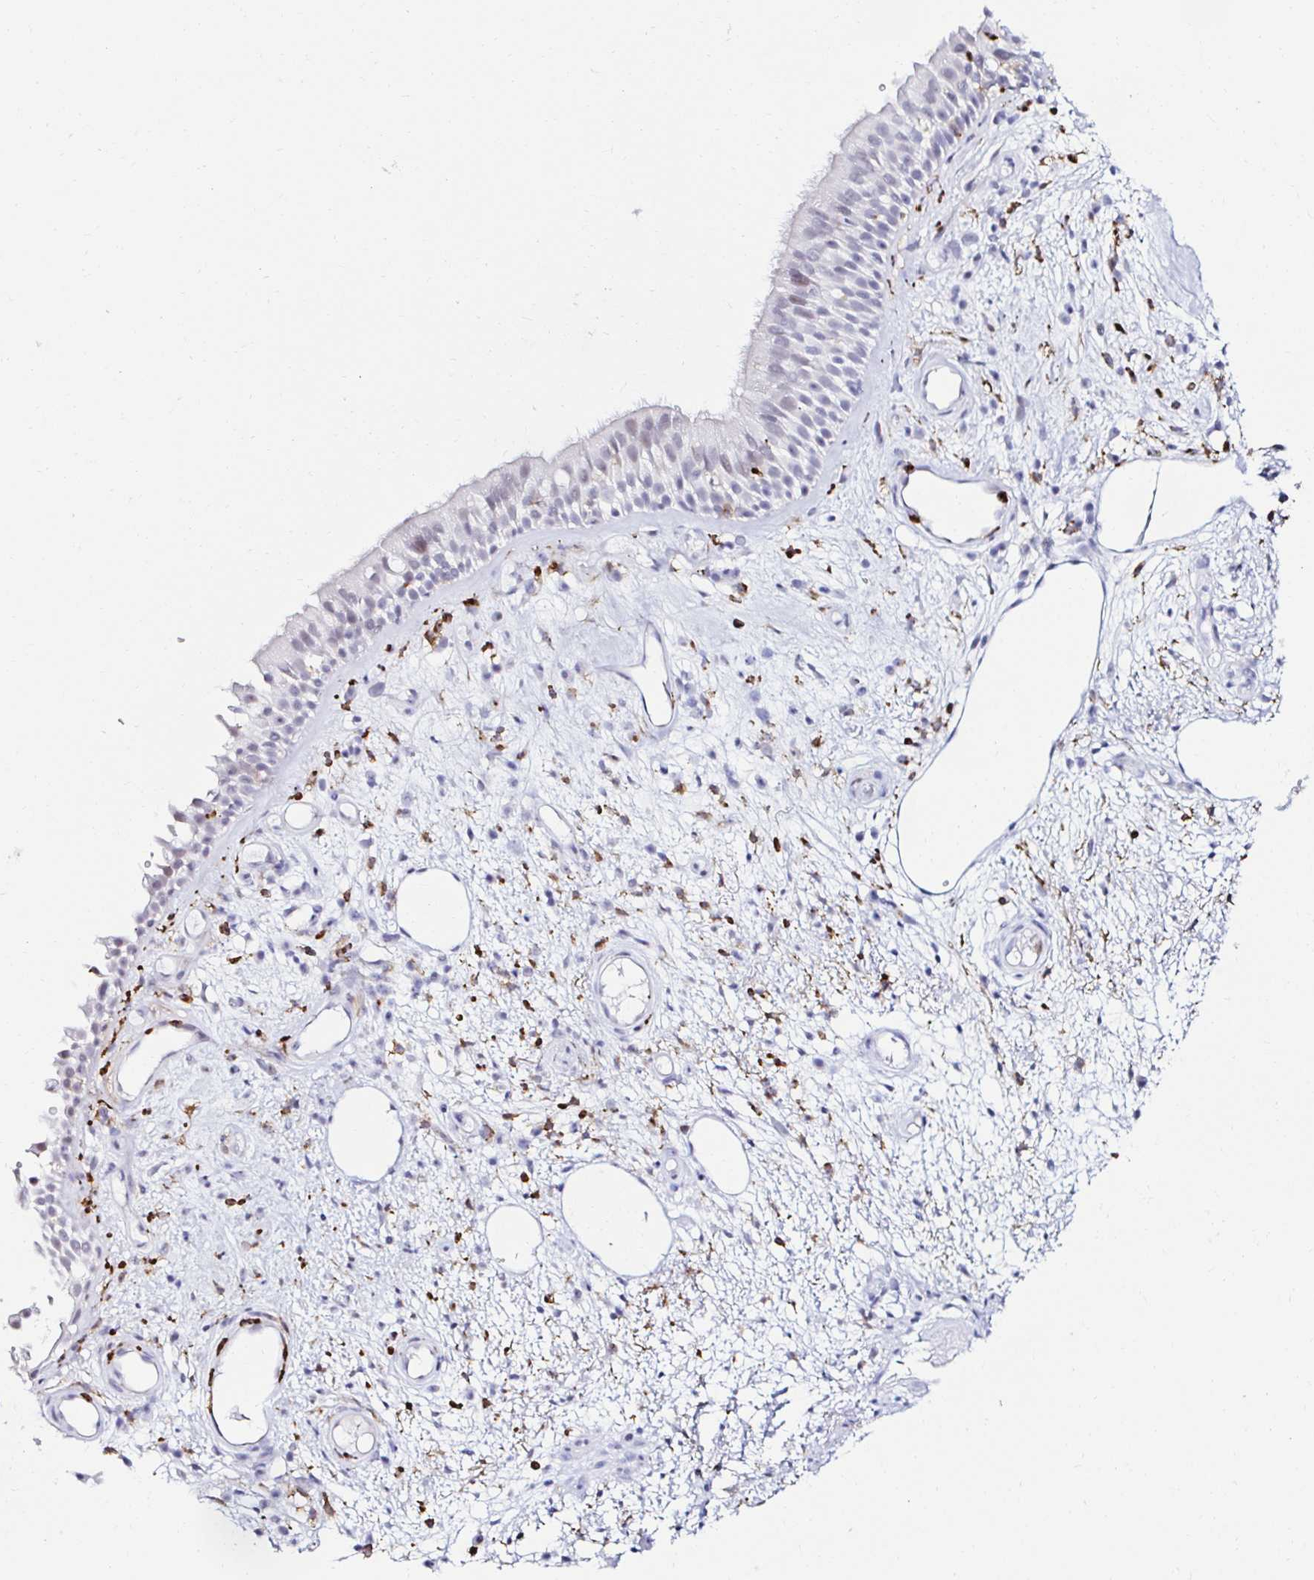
{"staining": {"intensity": "negative", "quantity": "none", "location": "none"}, "tissue": "nasopharynx", "cell_type": "Respiratory epithelial cells", "image_type": "normal", "snomed": [{"axis": "morphology", "description": "Normal tissue, NOS"}, {"axis": "morphology", "description": "Inflammation, NOS"}, {"axis": "topography", "description": "Nasopharynx"}], "caption": "Nasopharynx was stained to show a protein in brown. There is no significant positivity in respiratory epithelial cells. The staining was performed using DAB (3,3'-diaminobenzidine) to visualize the protein expression in brown, while the nuclei were stained in blue with hematoxylin (Magnification: 20x).", "gene": "CYBB", "patient": {"sex": "male", "age": 54}}